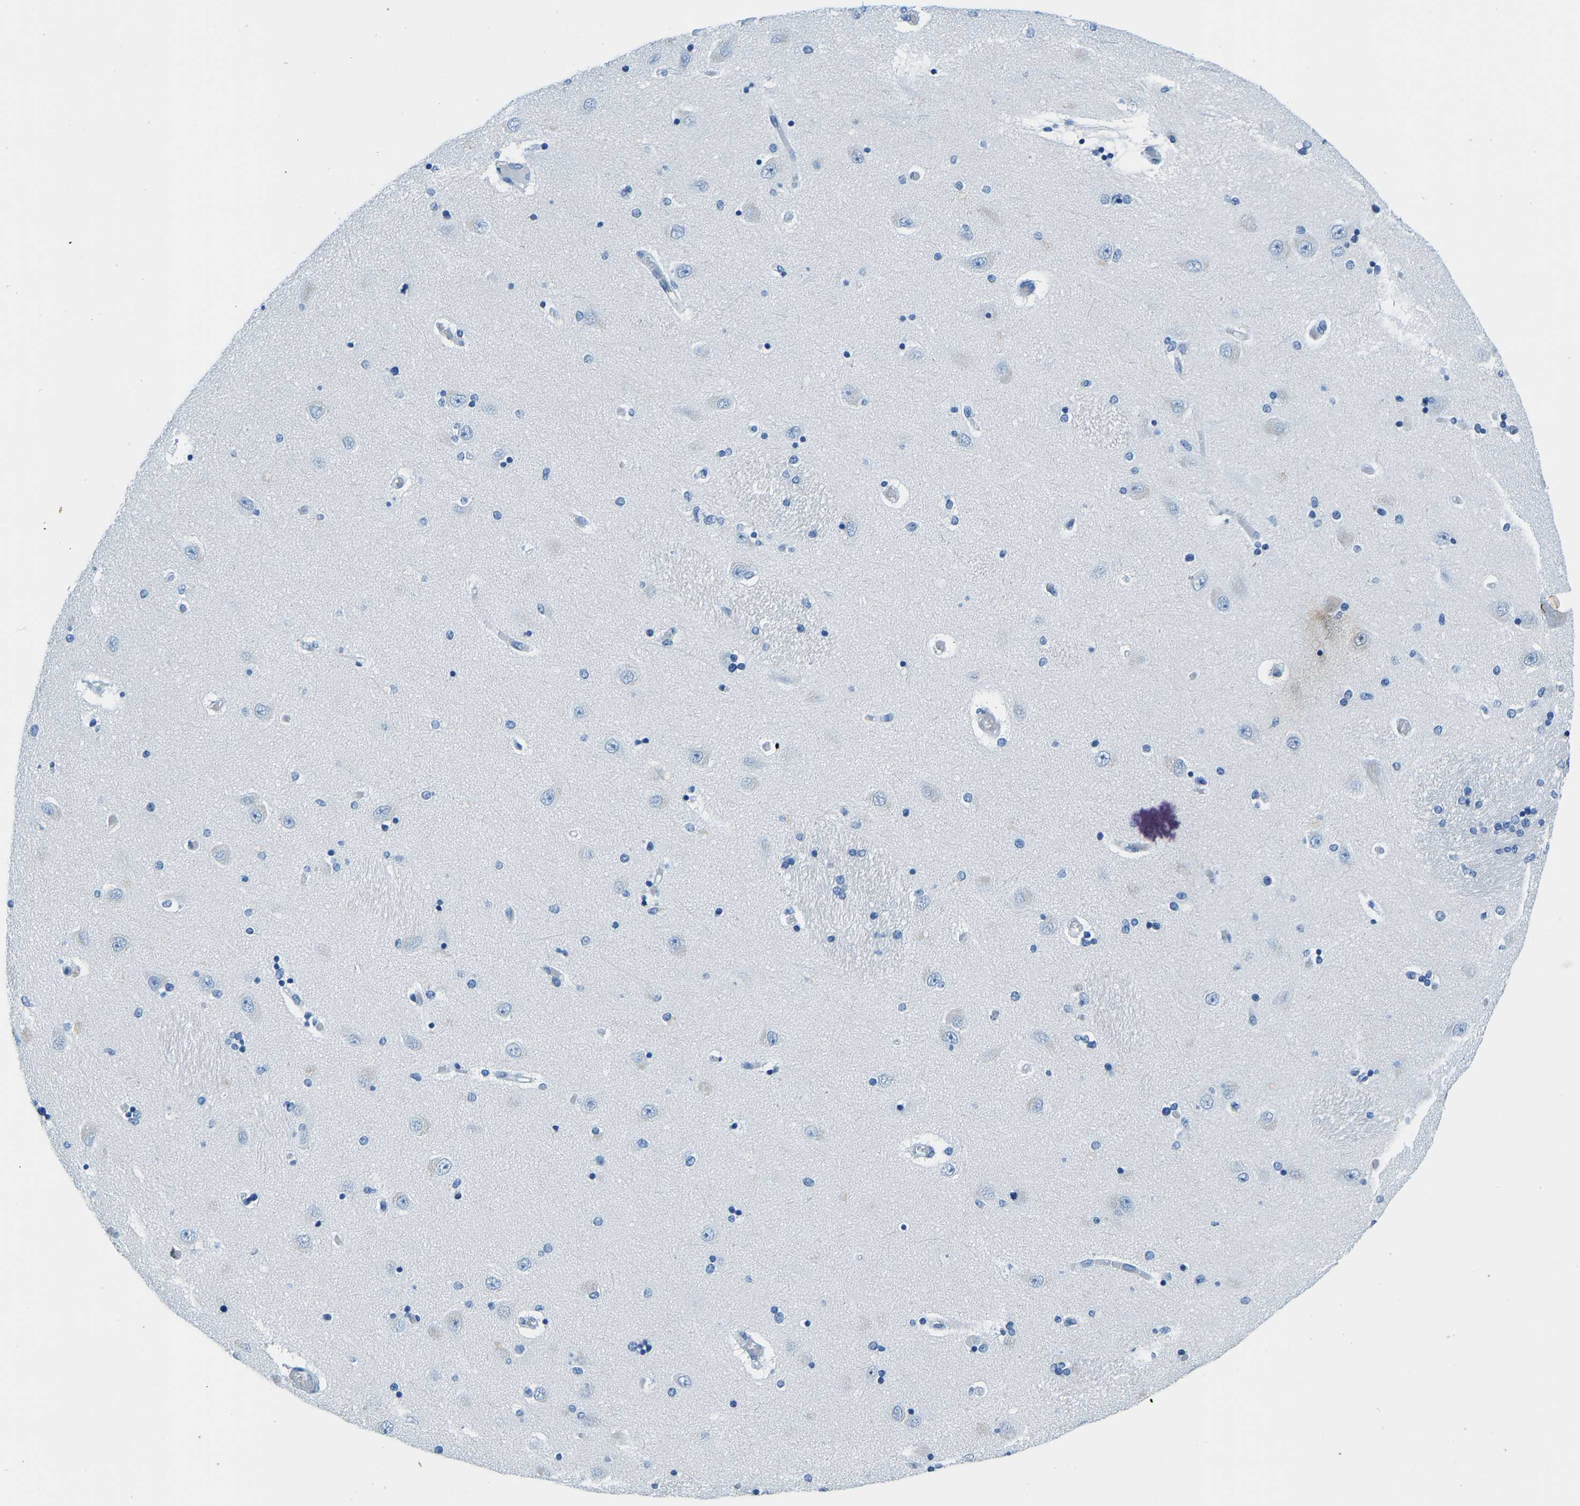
{"staining": {"intensity": "negative", "quantity": "none", "location": "none"}, "tissue": "hippocampus", "cell_type": "Glial cells", "image_type": "normal", "snomed": [{"axis": "morphology", "description": "Normal tissue, NOS"}, {"axis": "topography", "description": "Hippocampus"}], "caption": "An immunohistochemistry histopathology image of unremarkable hippocampus is shown. There is no staining in glial cells of hippocampus.", "gene": "SERPINB3", "patient": {"sex": "female", "age": 54}}